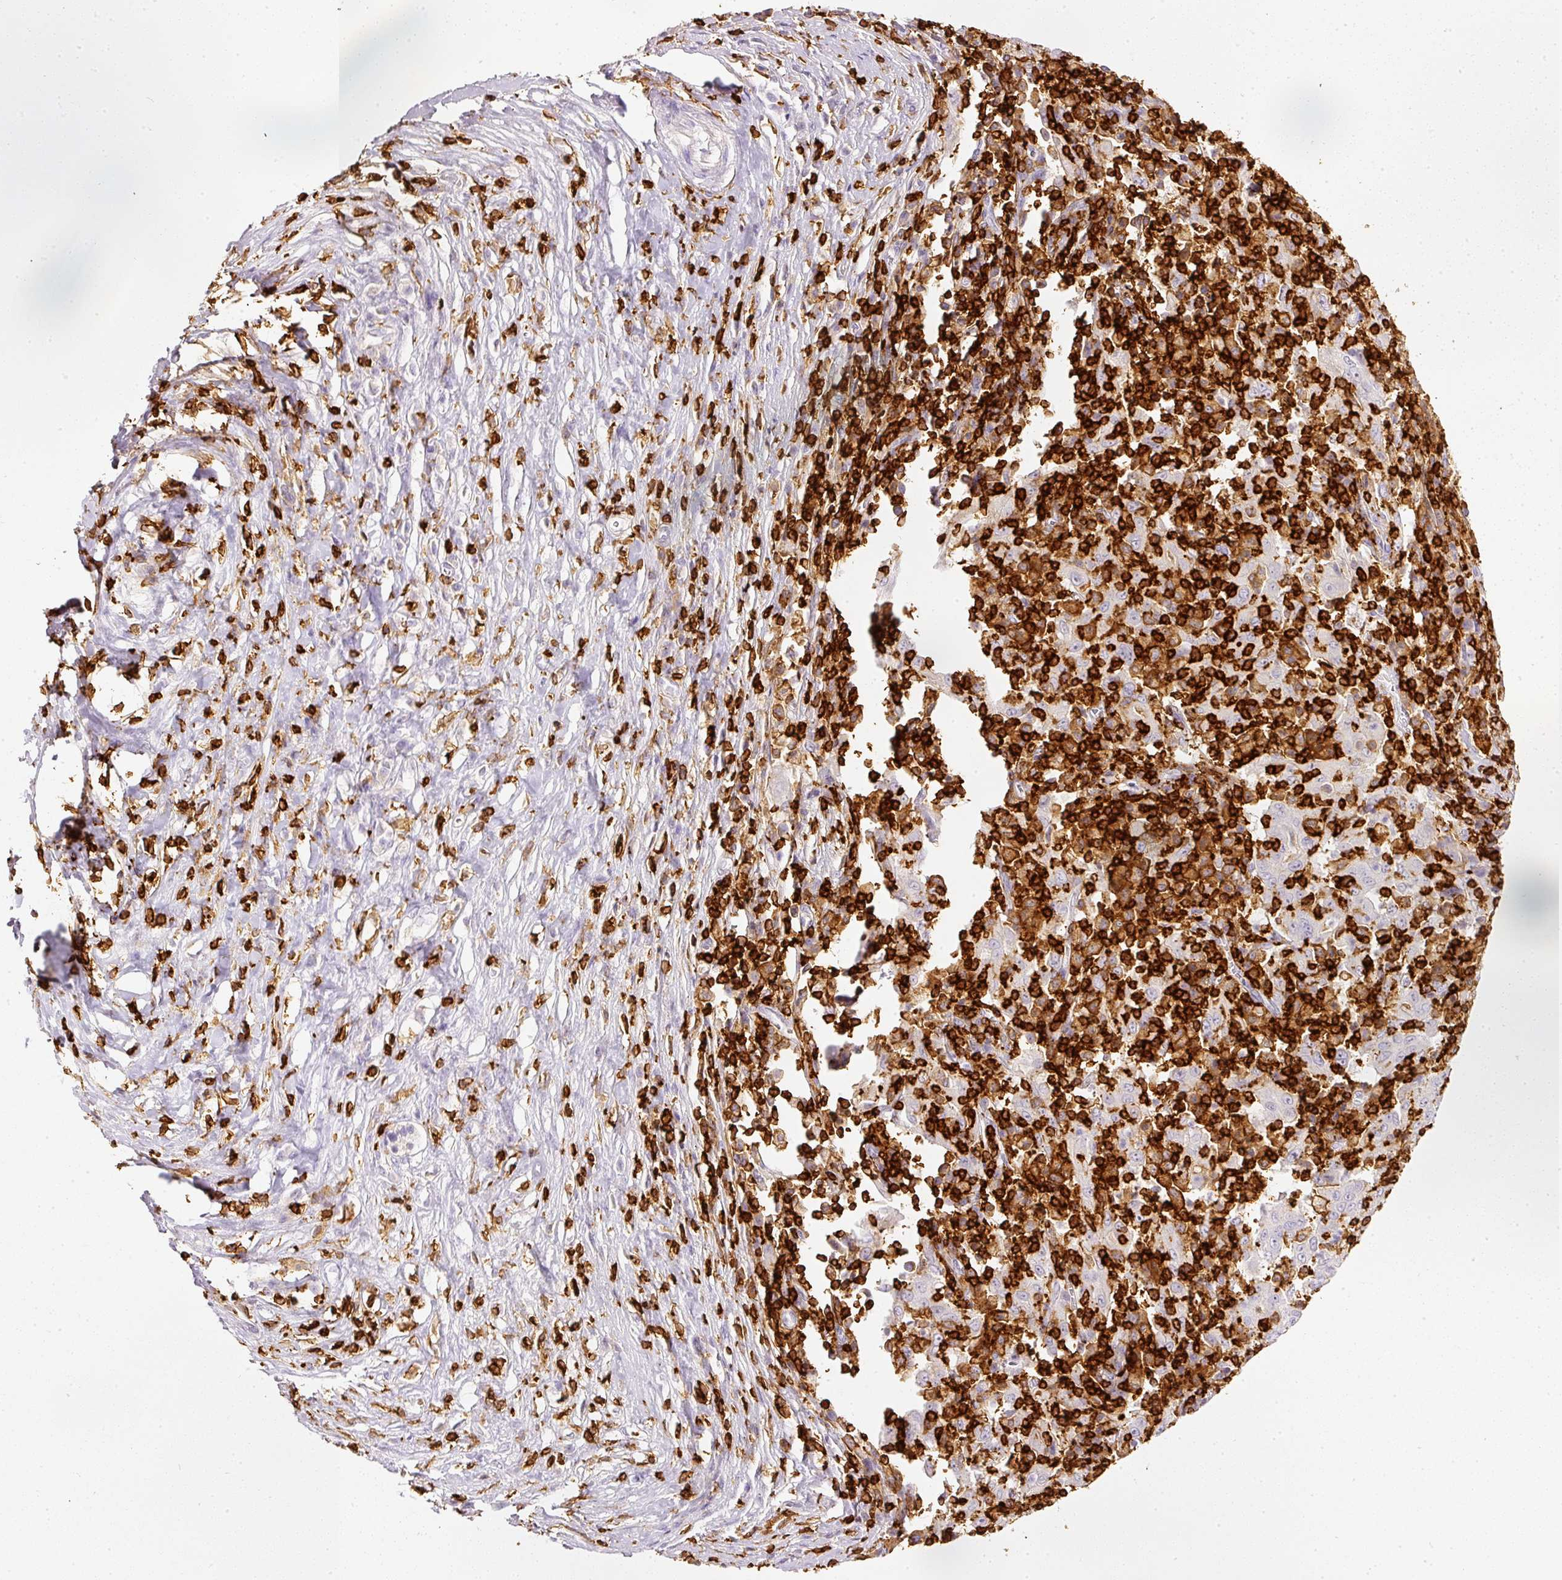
{"staining": {"intensity": "negative", "quantity": "none", "location": "none"}, "tissue": "pancreatic cancer", "cell_type": "Tumor cells", "image_type": "cancer", "snomed": [{"axis": "morphology", "description": "Adenocarcinoma, NOS"}, {"axis": "topography", "description": "Pancreas"}], "caption": "Immunohistochemistry (IHC) micrograph of pancreatic cancer (adenocarcinoma) stained for a protein (brown), which exhibits no expression in tumor cells.", "gene": "EVL", "patient": {"sex": "male", "age": 63}}